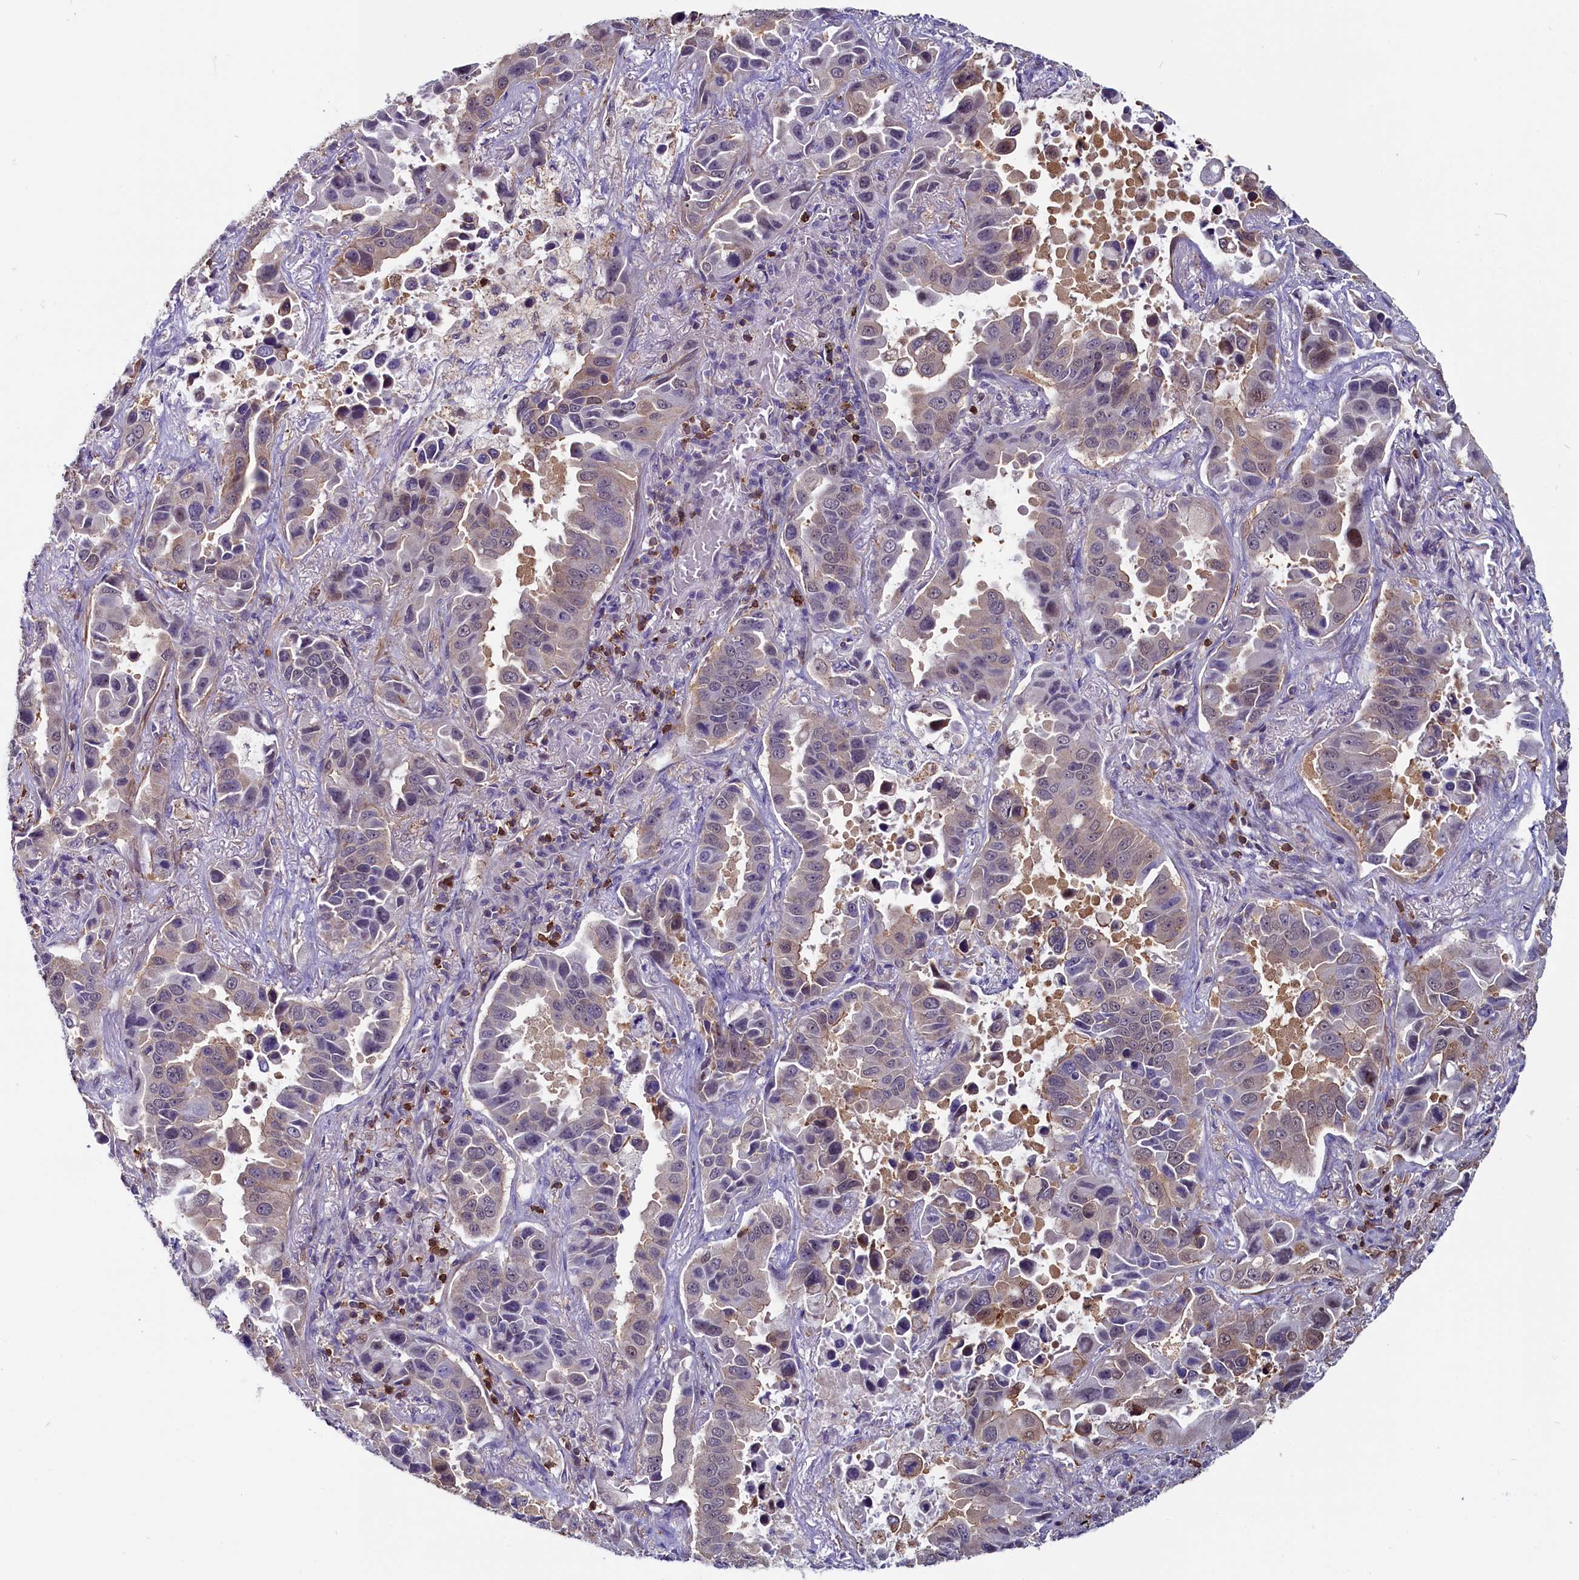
{"staining": {"intensity": "negative", "quantity": "none", "location": "none"}, "tissue": "lung cancer", "cell_type": "Tumor cells", "image_type": "cancer", "snomed": [{"axis": "morphology", "description": "Adenocarcinoma, NOS"}, {"axis": "topography", "description": "Lung"}], "caption": "Immunohistochemistry micrograph of neoplastic tissue: human lung adenocarcinoma stained with DAB reveals no significant protein positivity in tumor cells. The staining was performed using DAB to visualize the protein expression in brown, while the nuclei were stained in blue with hematoxylin (Magnification: 20x).", "gene": "CIAPIN1", "patient": {"sex": "male", "age": 64}}